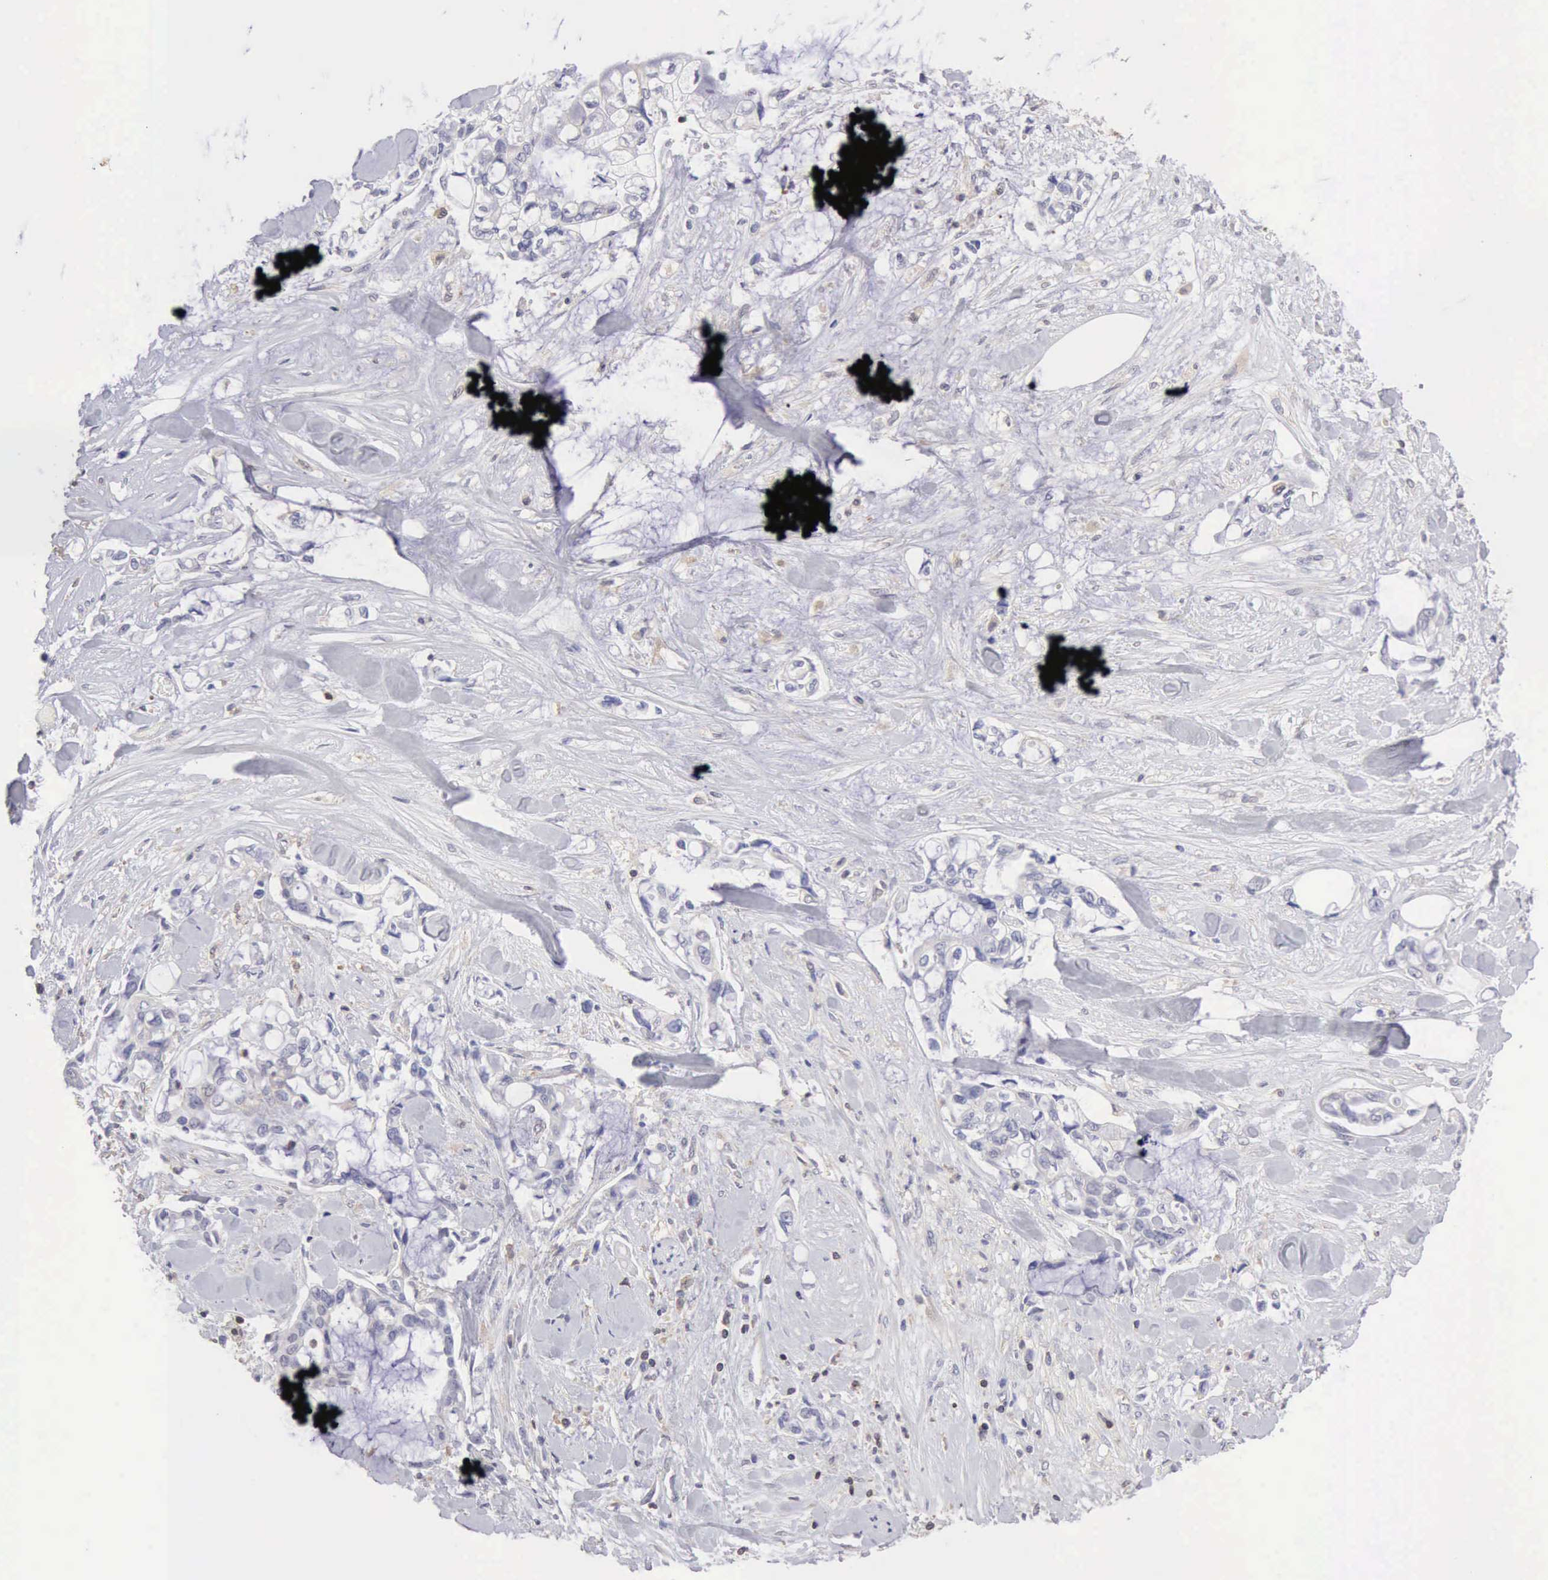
{"staining": {"intensity": "negative", "quantity": "none", "location": "none"}, "tissue": "pancreatic cancer", "cell_type": "Tumor cells", "image_type": "cancer", "snomed": [{"axis": "morphology", "description": "Adenocarcinoma, NOS"}, {"axis": "topography", "description": "Pancreas"}], "caption": "A high-resolution photomicrograph shows immunohistochemistry staining of pancreatic cancer (adenocarcinoma), which exhibits no significant positivity in tumor cells. (DAB IHC visualized using brightfield microscopy, high magnification).", "gene": "SASH3", "patient": {"sex": "female", "age": 70}}